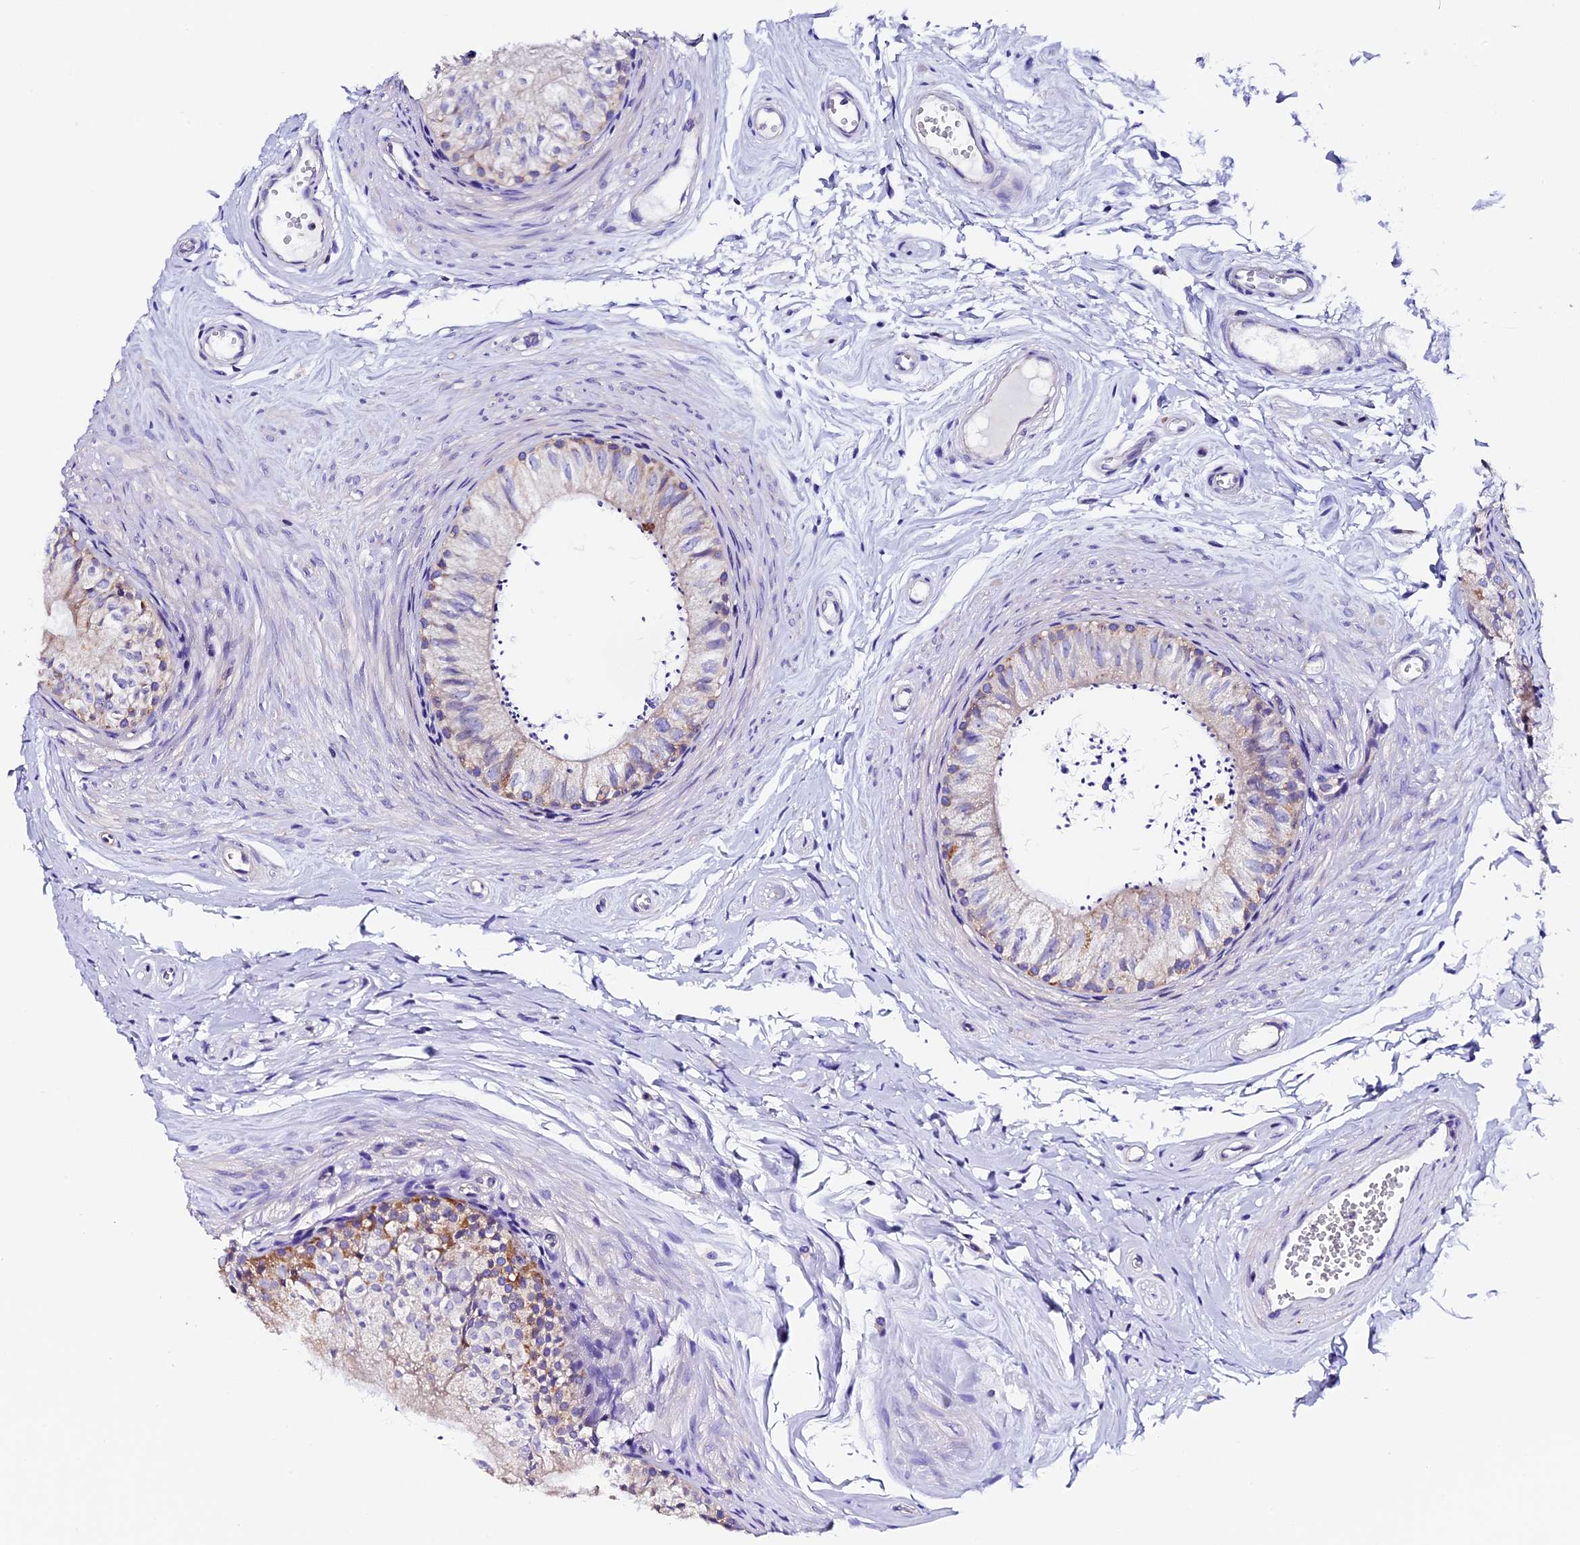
{"staining": {"intensity": "moderate", "quantity": "<25%", "location": "cytoplasmic/membranous"}, "tissue": "epididymis", "cell_type": "Glandular cells", "image_type": "normal", "snomed": [{"axis": "morphology", "description": "Normal tissue, NOS"}, {"axis": "topography", "description": "Epididymis"}], "caption": "This image displays immunohistochemistry staining of benign epididymis, with low moderate cytoplasmic/membranous positivity in approximately <25% of glandular cells.", "gene": "COMTD1", "patient": {"sex": "male", "age": 56}}